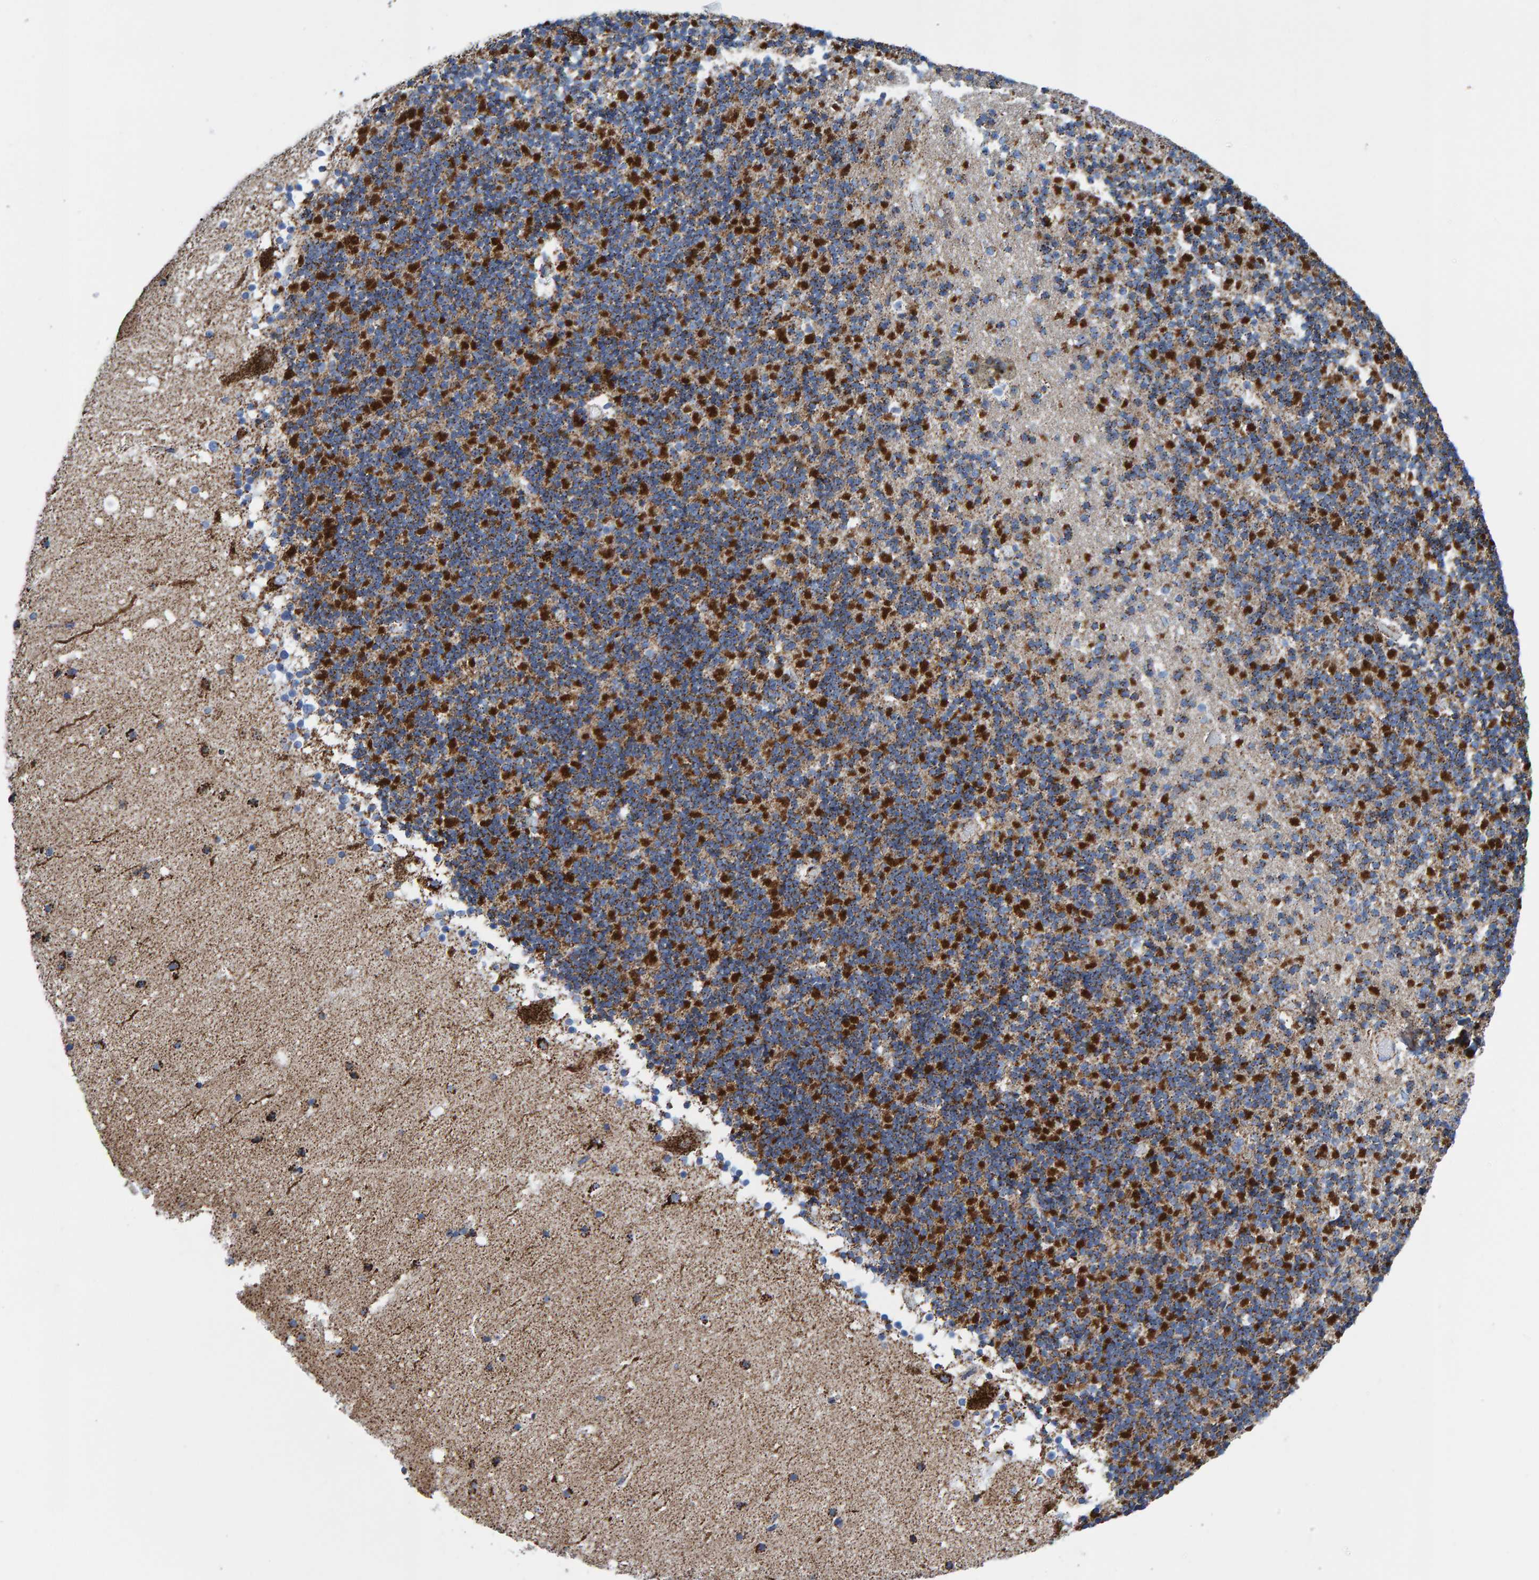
{"staining": {"intensity": "strong", "quantity": "25%-75%", "location": "cytoplasmic/membranous"}, "tissue": "cerebellum", "cell_type": "Cells in granular layer", "image_type": "normal", "snomed": [{"axis": "morphology", "description": "Normal tissue, NOS"}, {"axis": "topography", "description": "Cerebellum"}], "caption": "Unremarkable cerebellum demonstrates strong cytoplasmic/membranous expression in about 25%-75% of cells in granular layer, visualized by immunohistochemistry.", "gene": "ENSG00000262660", "patient": {"sex": "male", "age": 57}}